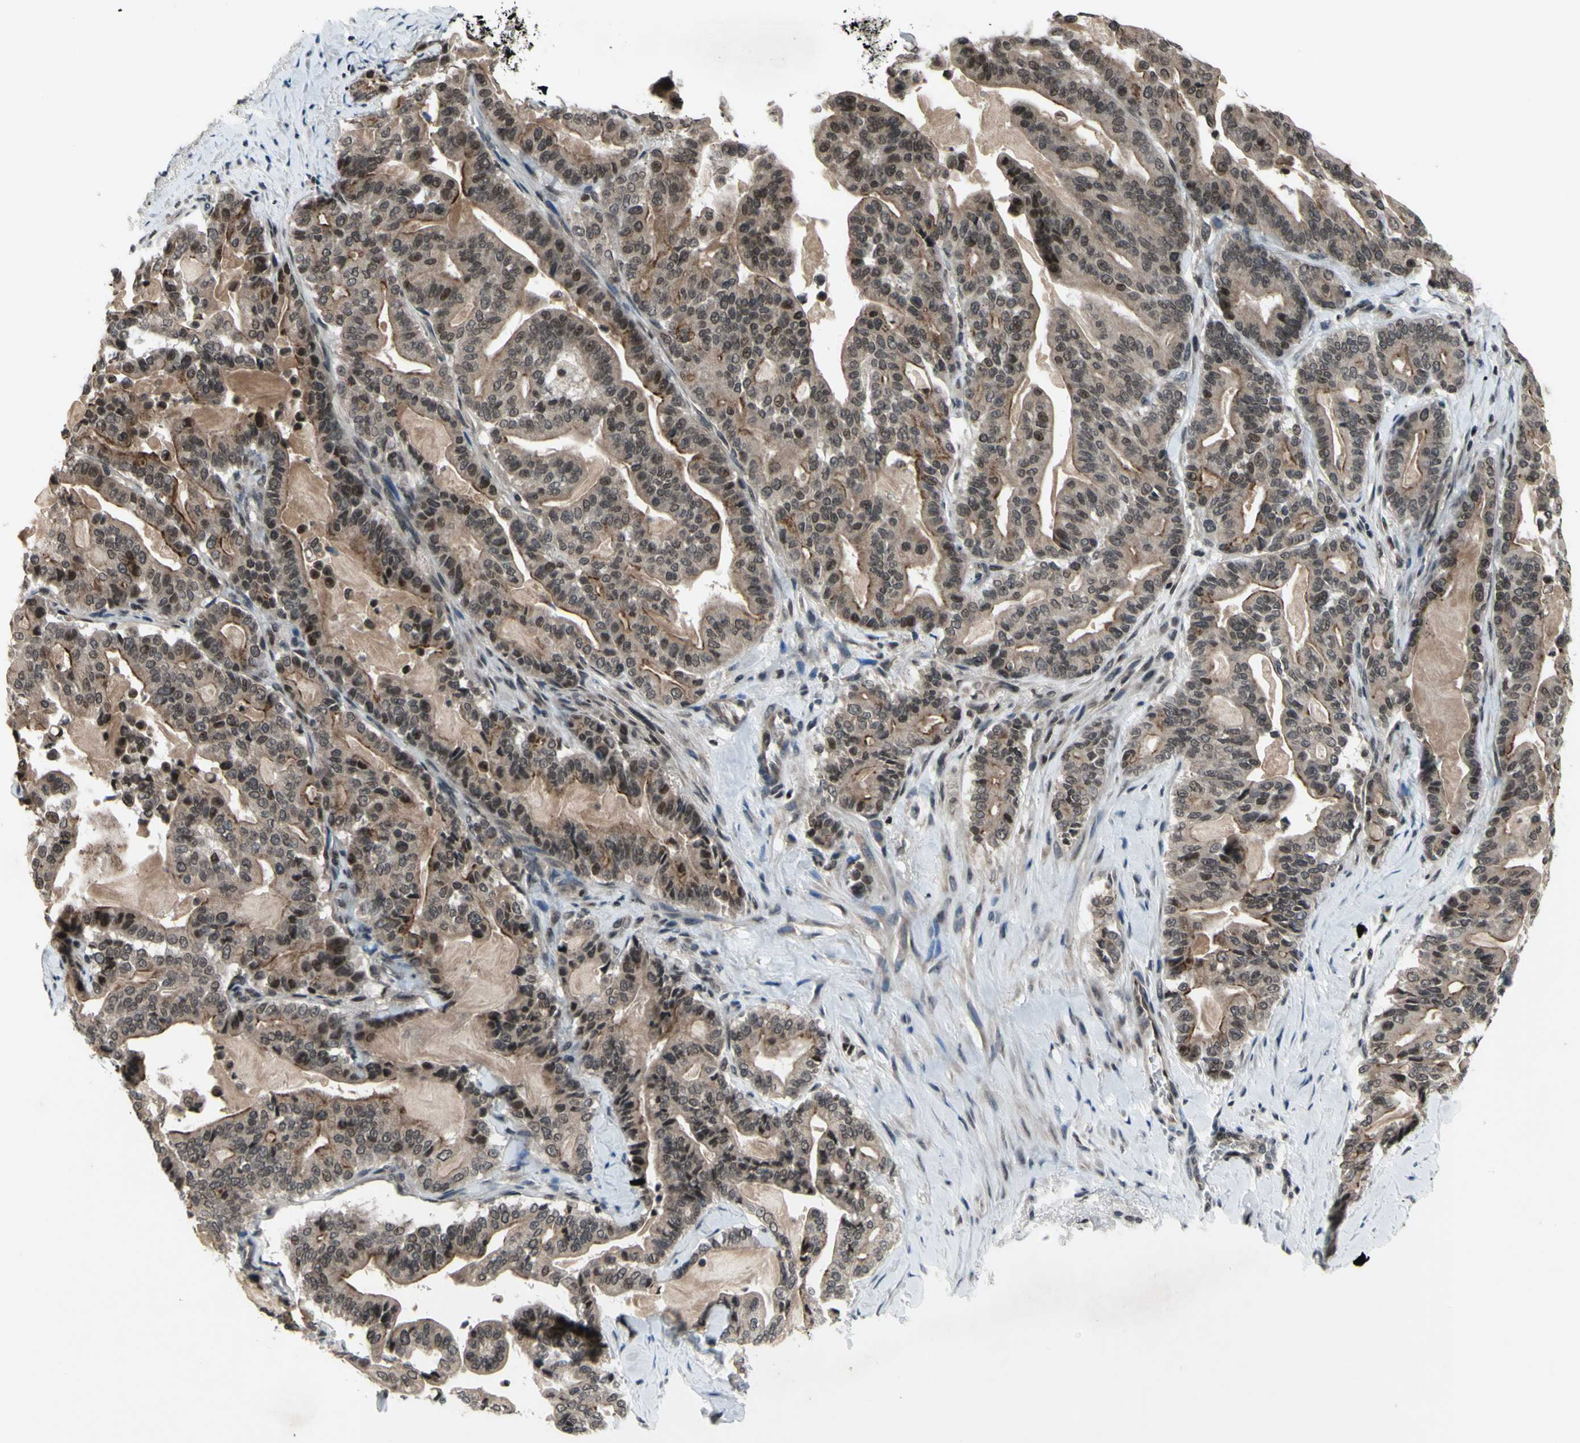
{"staining": {"intensity": "weak", "quantity": "25%-75%", "location": "cytoplasmic/membranous,nuclear"}, "tissue": "pancreatic cancer", "cell_type": "Tumor cells", "image_type": "cancer", "snomed": [{"axis": "morphology", "description": "Adenocarcinoma, NOS"}, {"axis": "topography", "description": "Pancreas"}], "caption": "IHC (DAB) staining of human adenocarcinoma (pancreatic) reveals weak cytoplasmic/membranous and nuclear protein positivity in approximately 25%-75% of tumor cells.", "gene": "XPO1", "patient": {"sex": "male", "age": 63}}